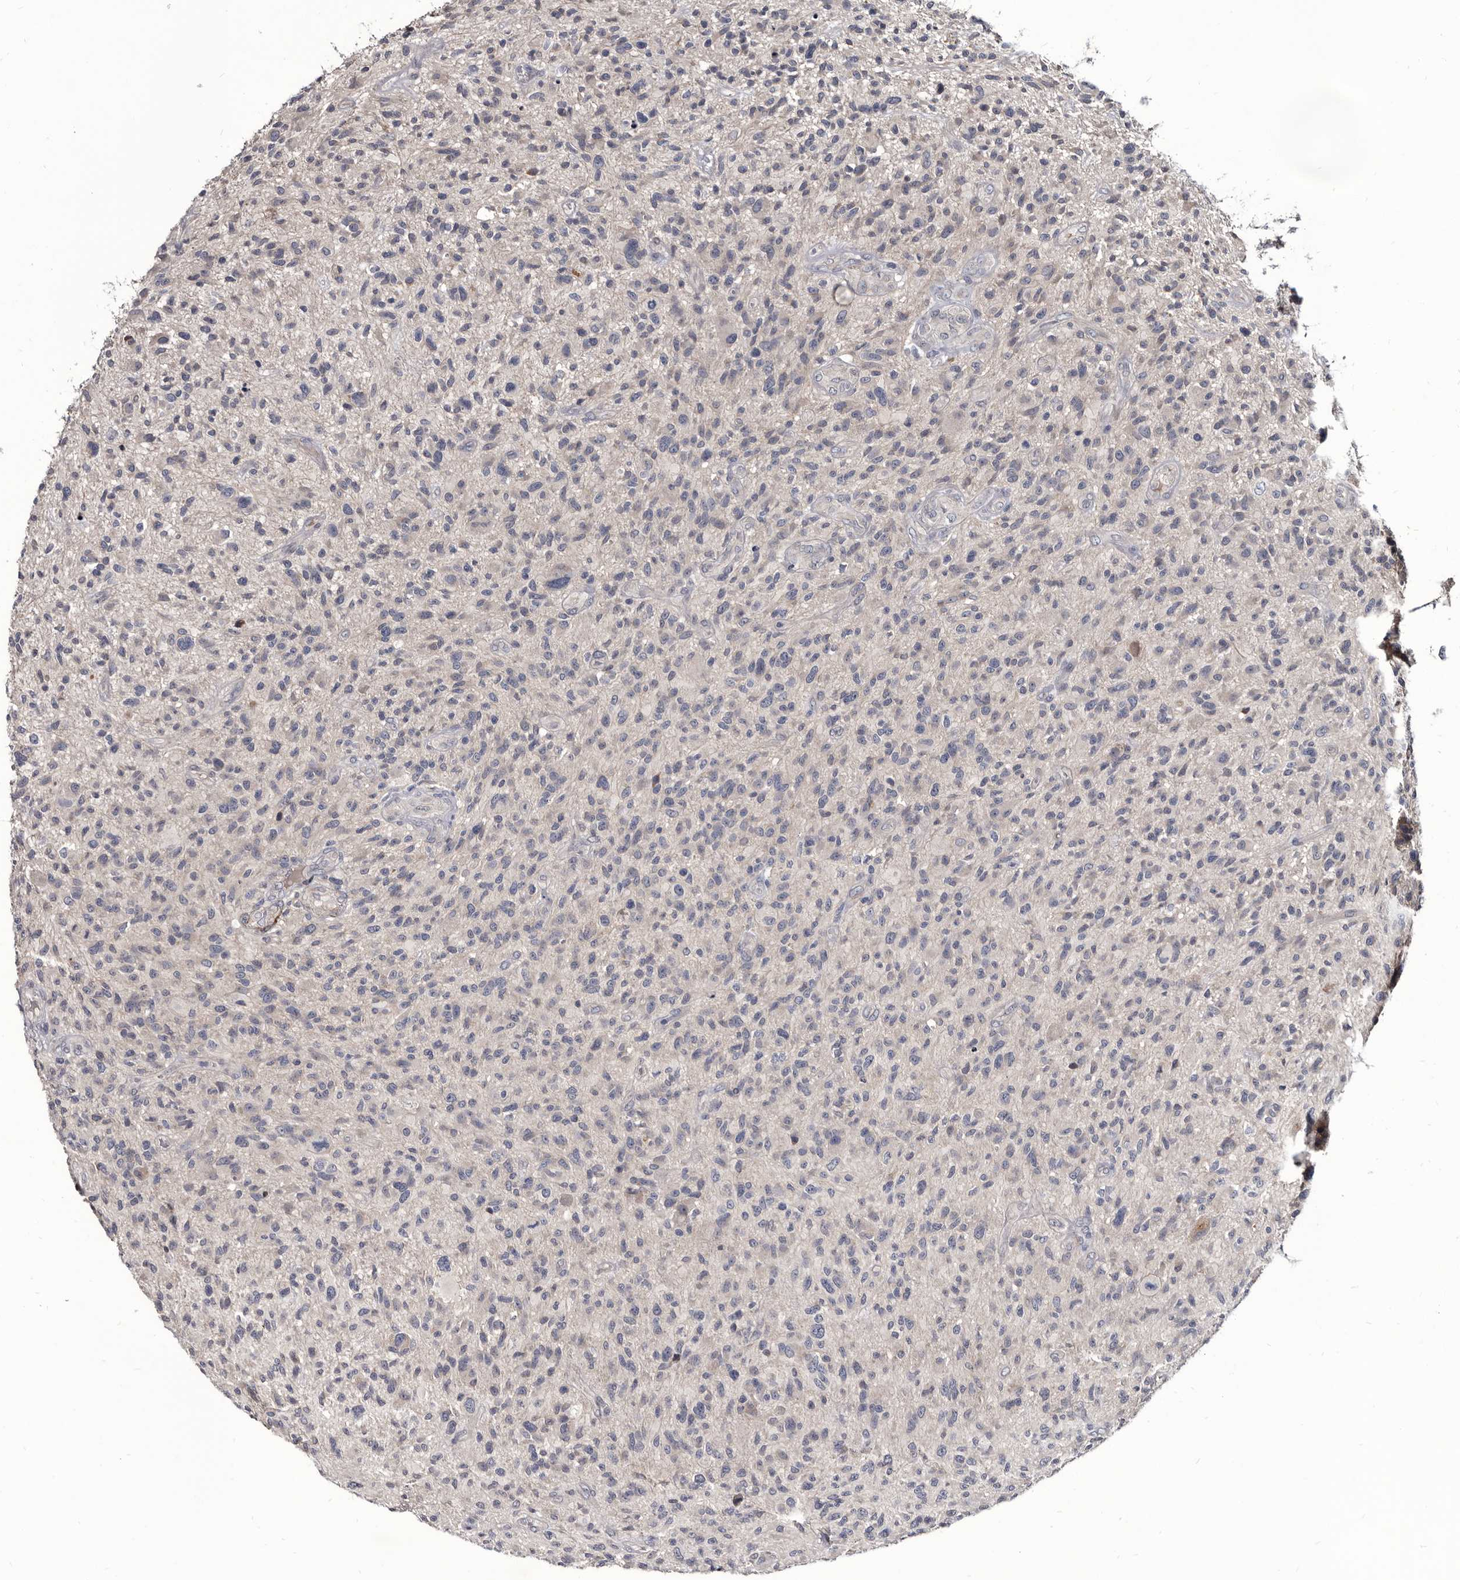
{"staining": {"intensity": "negative", "quantity": "none", "location": "none"}, "tissue": "glioma", "cell_type": "Tumor cells", "image_type": "cancer", "snomed": [{"axis": "morphology", "description": "Glioma, malignant, High grade"}, {"axis": "topography", "description": "Brain"}], "caption": "Tumor cells are negative for brown protein staining in glioma.", "gene": "PROM1", "patient": {"sex": "male", "age": 47}}